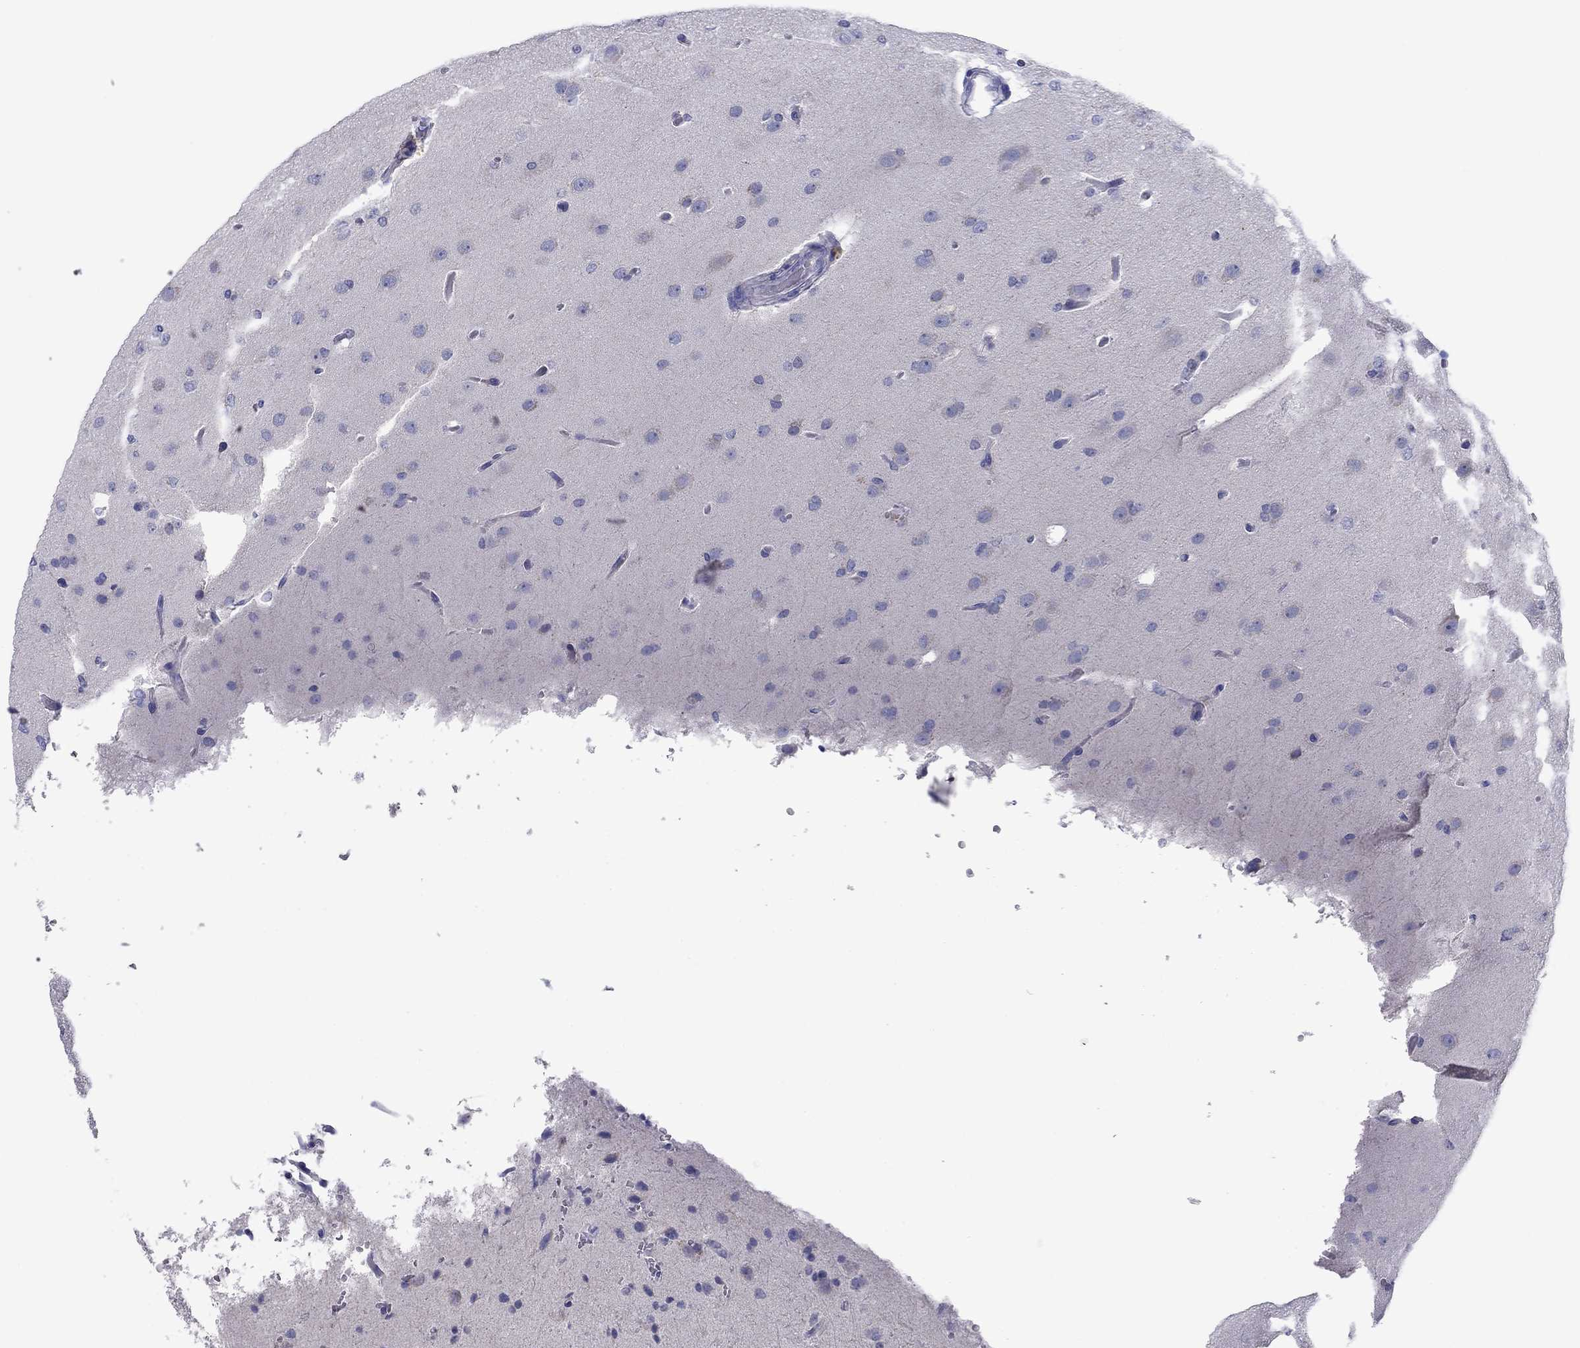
{"staining": {"intensity": "negative", "quantity": "none", "location": "none"}, "tissue": "glioma", "cell_type": "Tumor cells", "image_type": "cancer", "snomed": [{"axis": "morphology", "description": "Glioma, malignant, Low grade"}, {"axis": "topography", "description": "Brain"}], "caption": "High magnification brightfield microscopy of malignant low-grade glioma stained with DAB (3,3'-diaminobenzidine) (brown) and counterstained with hematoxylin (blue): tumor cells show no significant expression.", "gene": "GRK7", "patient": {"sex": "male", "age": 41}}